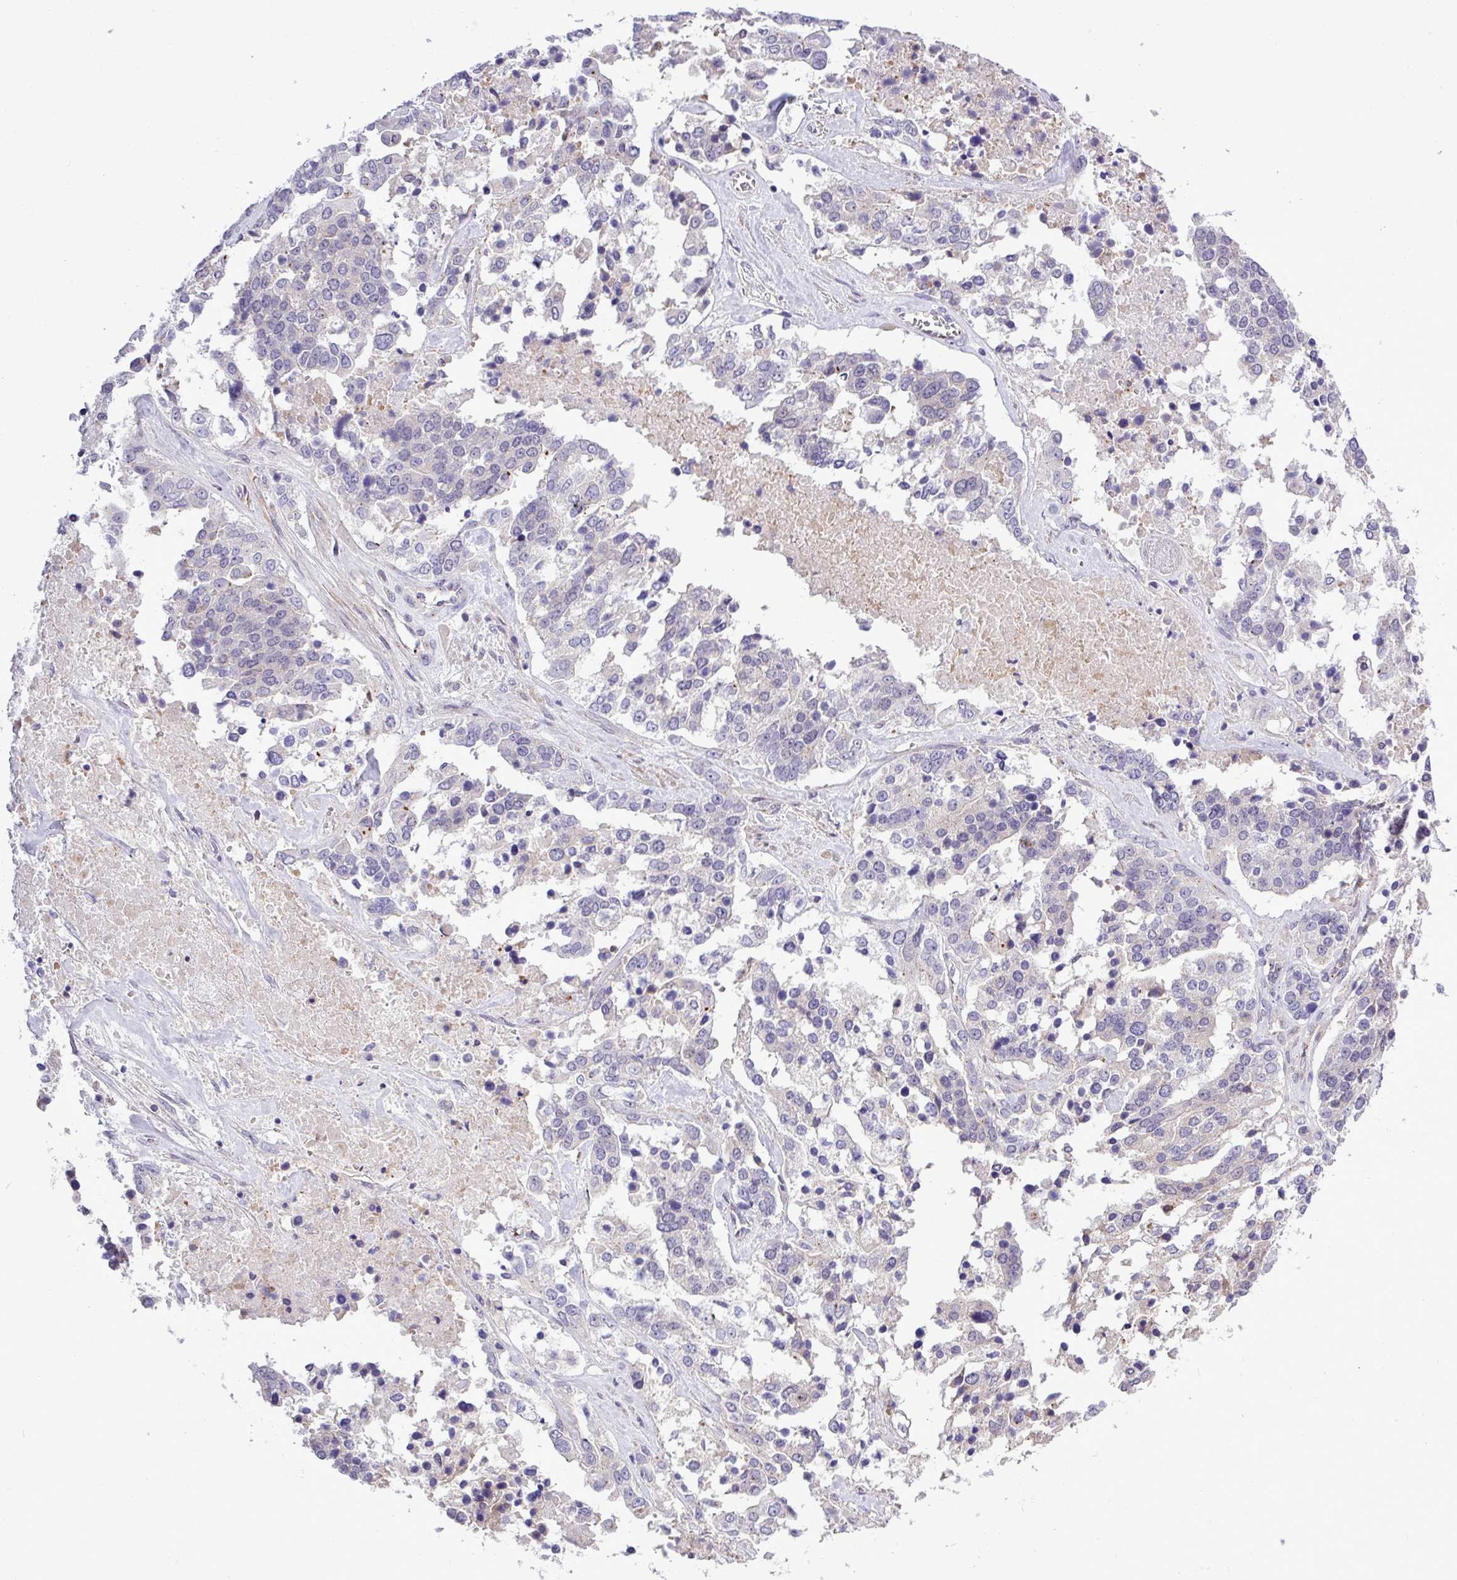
{"staining": {"intensity": "negative", "quantity": "none", "location": "none"}, "tissue": "ovarian cancer", "cell_type": "Tumor cells", "image_type": "cancer", "snomed": [{"axis": "morphology", "description": "Cystadenocarcinoma, serous, NOS"}, {"axis": "topography", "description": "Ovary"}], "caption": "The photomicrograph displays no significant expression in tumor cells of ovarian cancer. (Immunohistochemistry (ihc), brightfield microscopy, high magnification).", "gene": "SPINK8", "patient": {"sex": "female", "age": 44}}